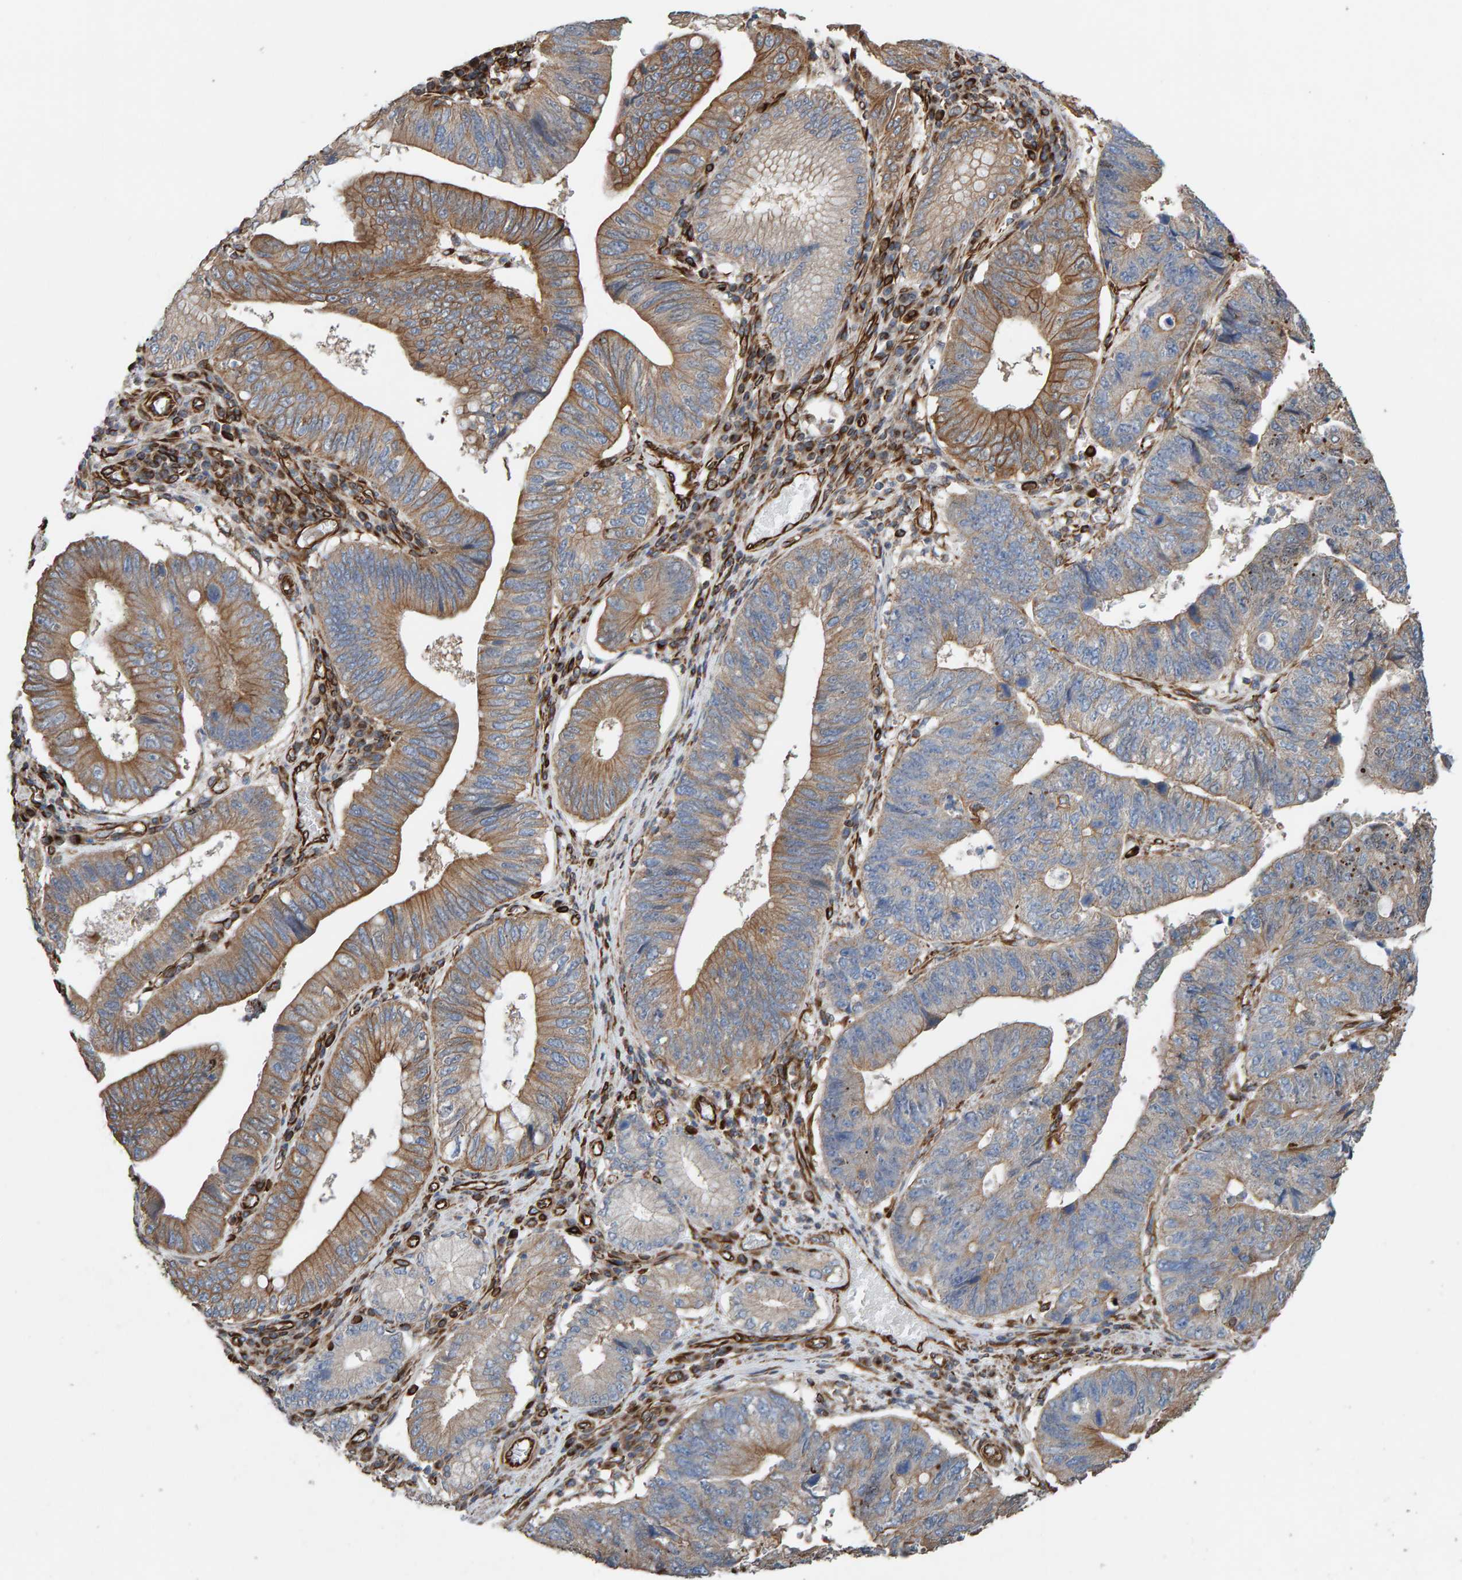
{"staining": {"intensity": "moderate", "quantity": ">75%", "location": "cytoplasmic/membranous"}, "tissue": "stomach cancer", "cell_type": "Tumor cells", "image_type": "cancer", "snomed": [{"axis": "morphology", "description": "Adenocarcinoma, NOS"}, {"axis": "topography", "description": "Stomach"}], "caption": "Adenocarcinoma (stomach) stained with DAB (3,3'-diaminobenzidine) immunohistochemistry shows medium levels of moderate cytoplasmic/membranous positivity in approximately >75% of tumor cells.", "gene": "ZNF347", "patient": {"sex": "male", "age": 59}}